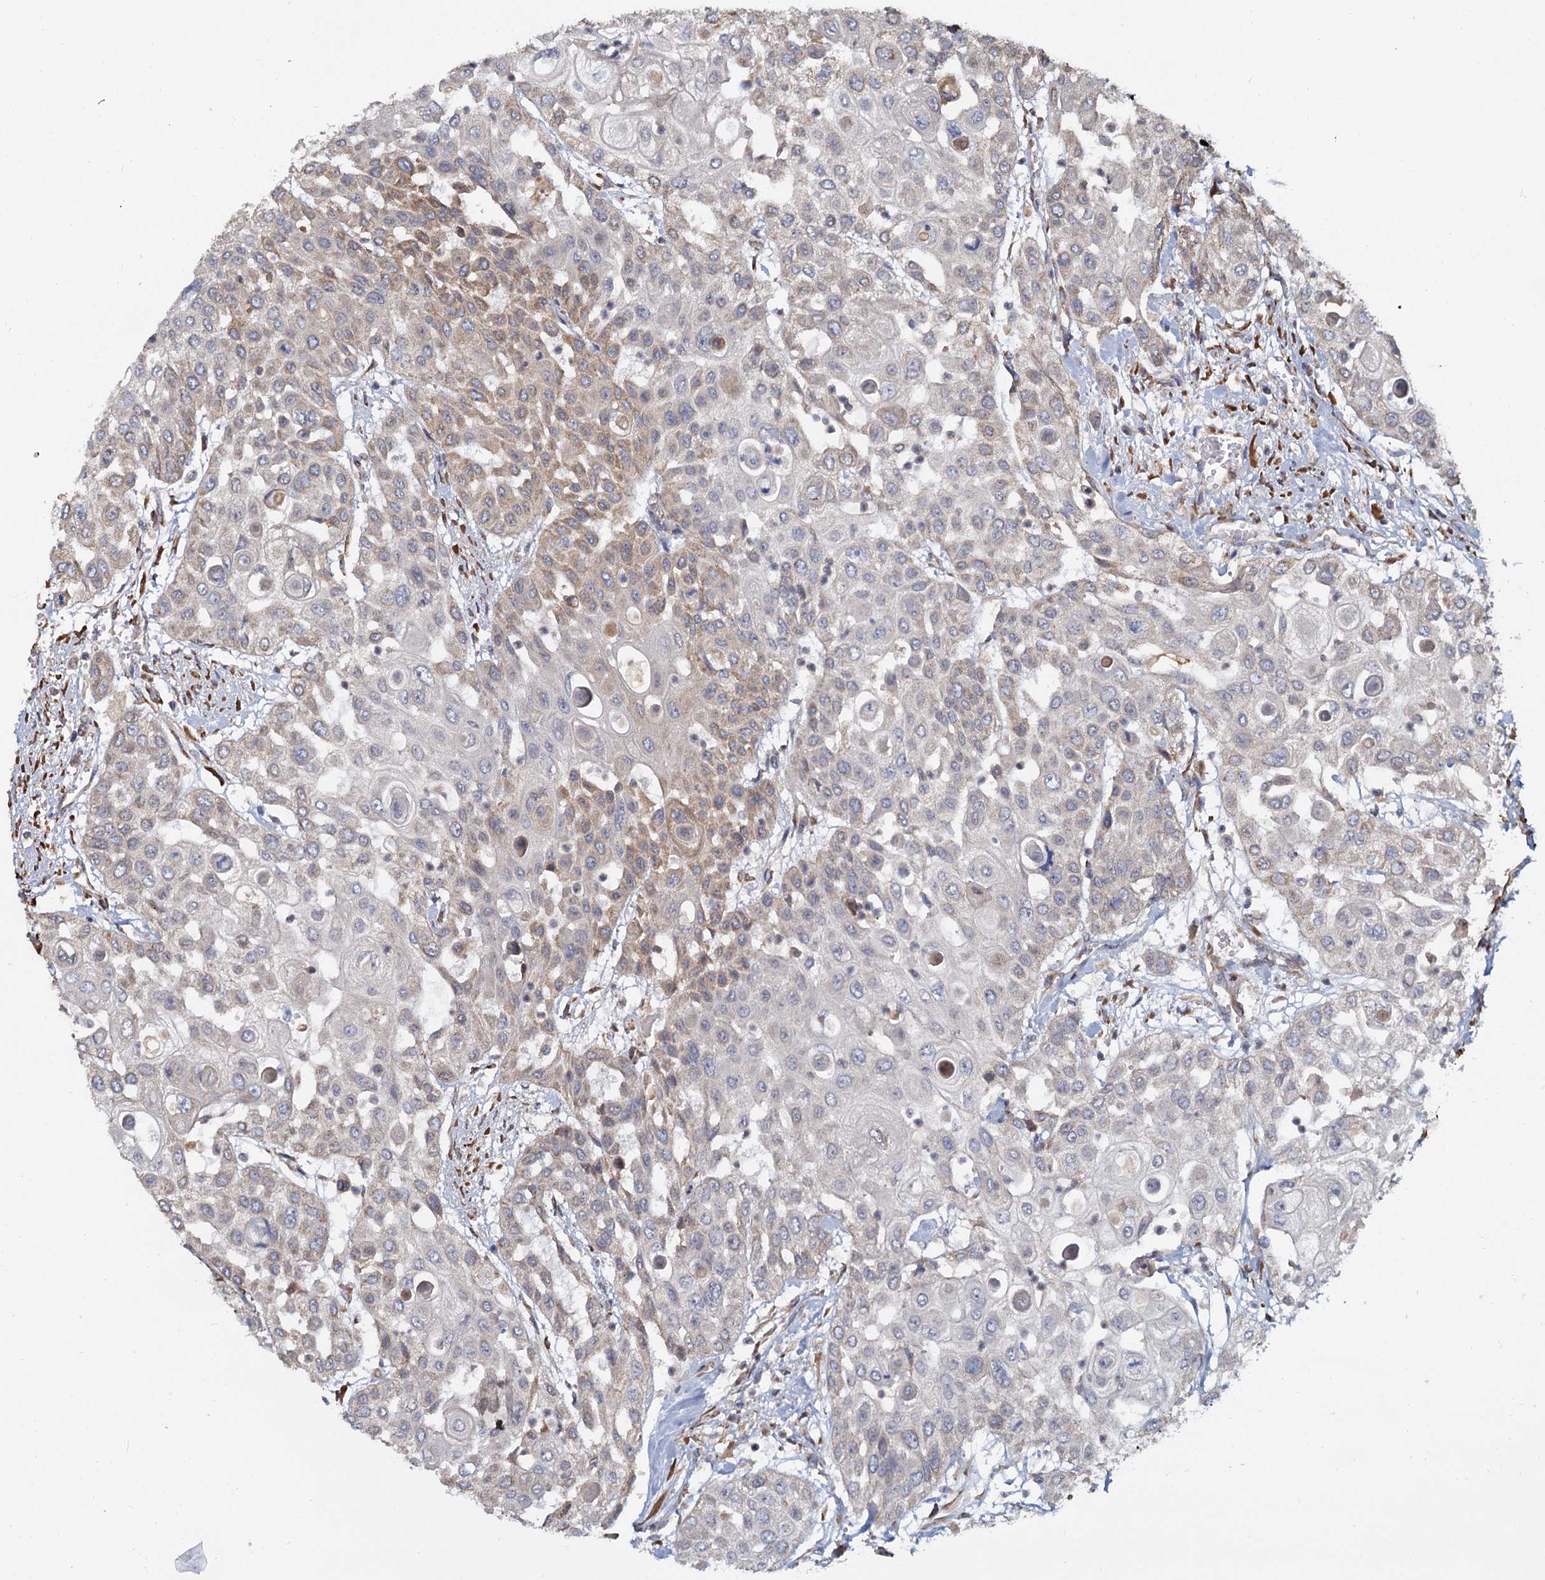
{"staining": {"intensity": "weak", "quantity": "<25%", "location": "cytoplasmic/membranous"}, "tissue": "urothelial cancer", "cell_type": "Tumor cells", "image_type": "cancer", "snomed": [{"axis": "morphology", "description": "Urothelial carcinoma, High grade"}, {"axis": "topography", "description": "Urinary bladder"}], "caption": "The immunohistochemistry (IHC) micrograph has no significant positivity in tumor cells of urothelial cancer tissue.", "gene": "LRRC51", "patient": {"sex": "female", "age": 79}}